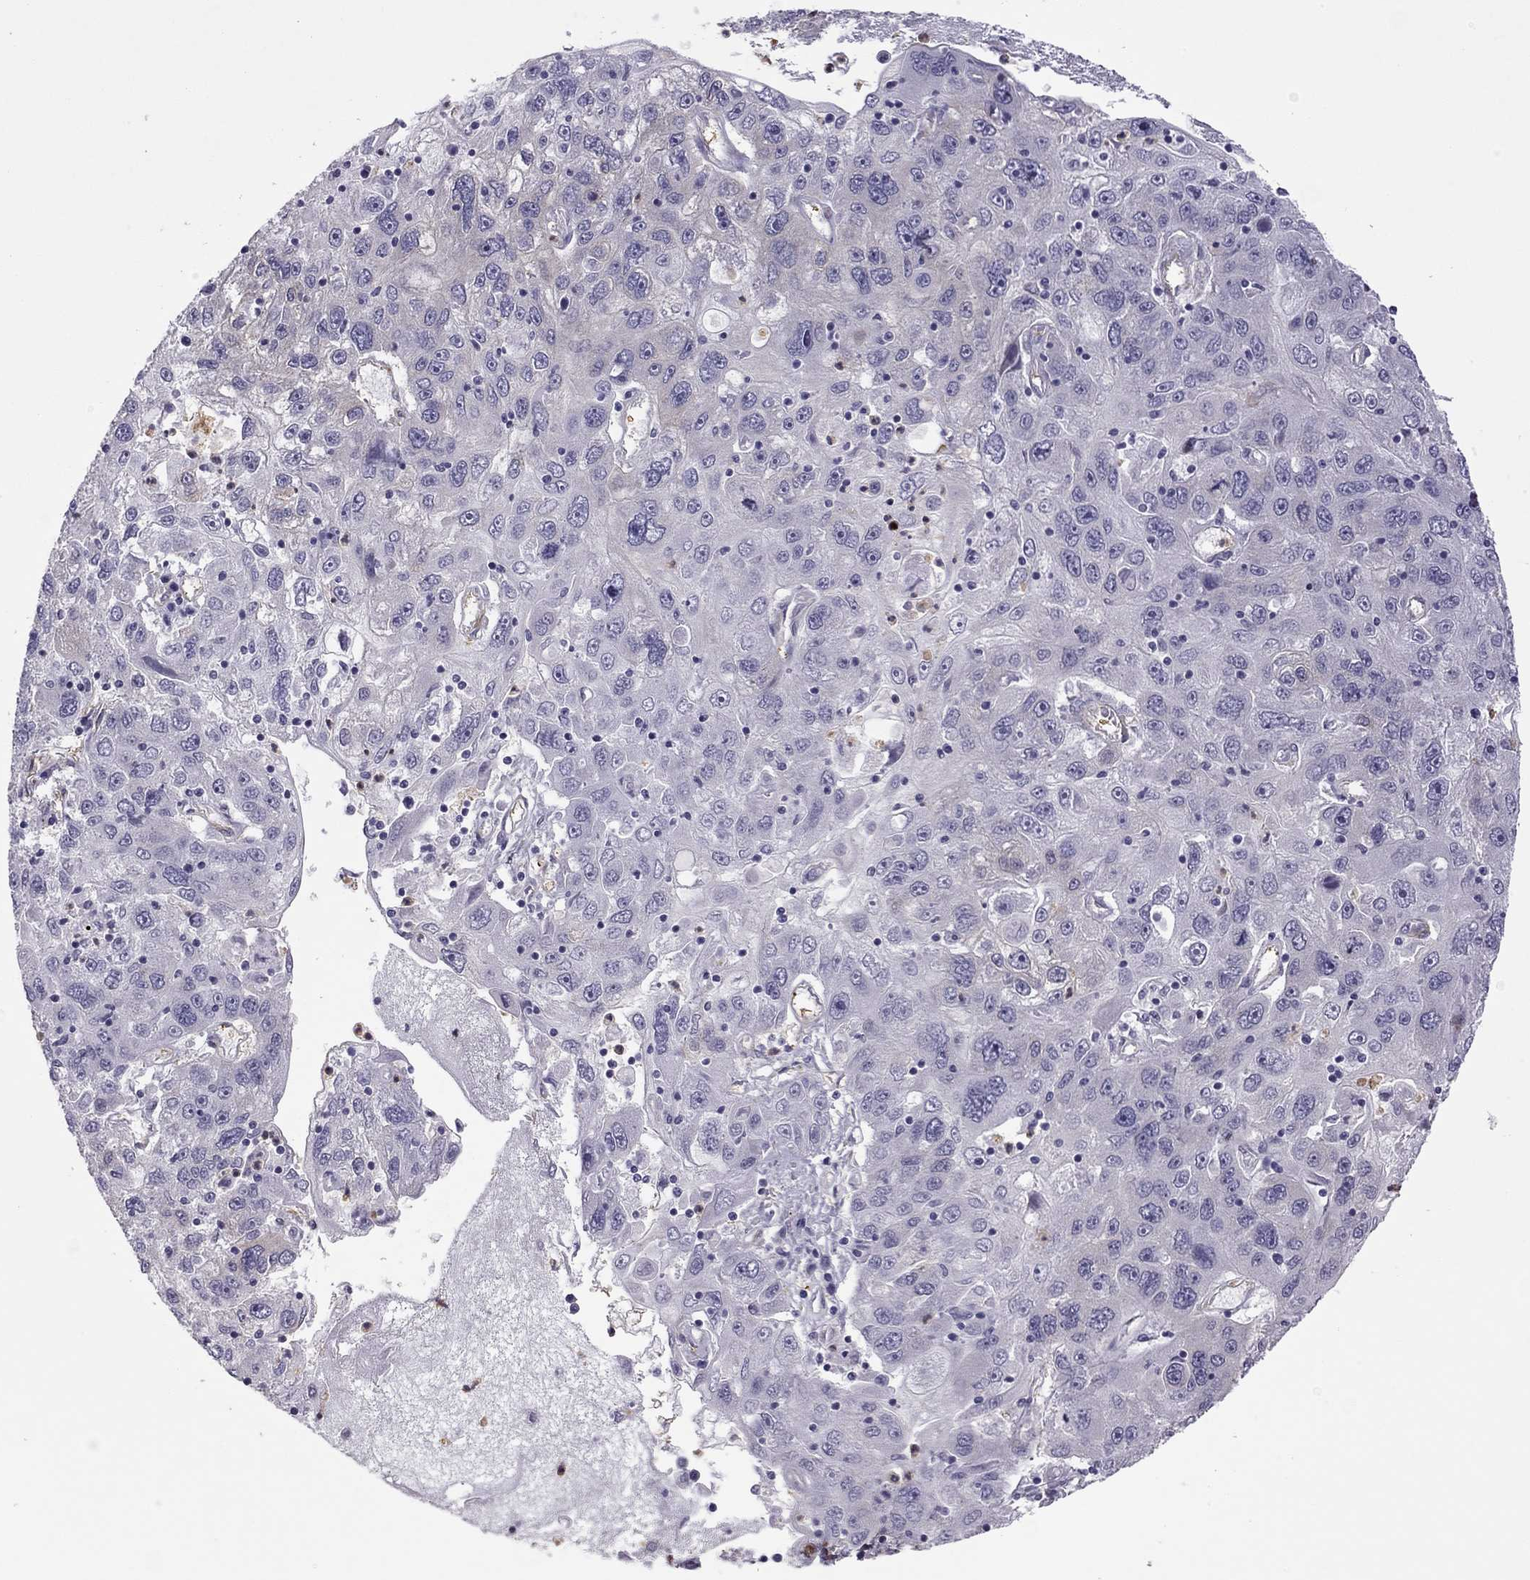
{"staining": {"intensity": "negative", "quantity": "none", "location": "none"}, "tissue": "stomach cancer", "cell_type": "Tumor cells", "image_type": "cancer", "snomed": [{"axis": "morphology", "description": "Adenocarcinoma, NOS"}, {"axis": "topography", "description": "Stomach"}], "caption": "Human adenocarcinoma (stomach) stained for a protein using immunohistochemistry (IHC) reveals no positivity in tumor cells.", "gene": "MAP4", "patient": {"sex": "male", "age": 56}}